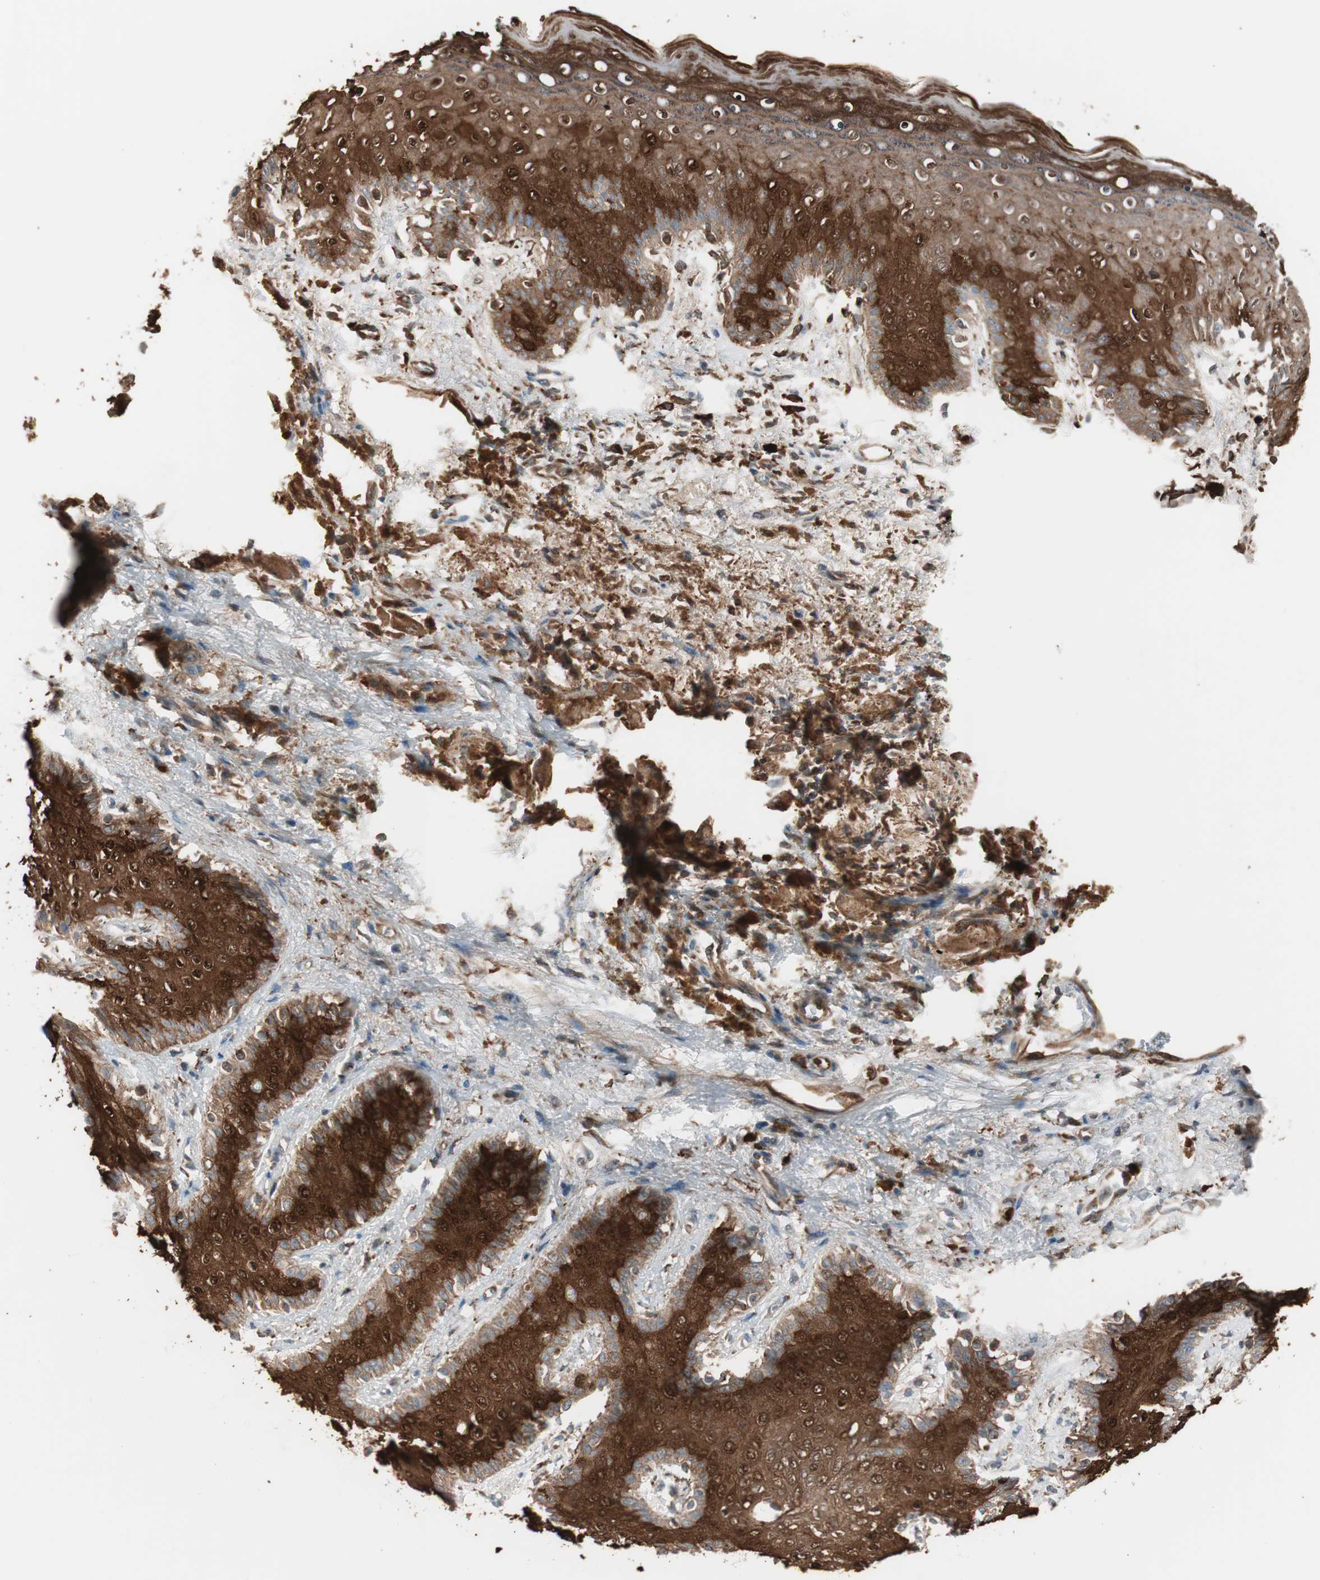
{"staining": {"intensity": "strong", "quantity": ">75%", "location": "cytoplasmic/membranous,nuclear"}, "tissue": "skin", "cell_type": "Epidermal cells", "image_type": "normal", "snomed": [{"axis": "morphology", "description": "Normal tissue, NOS"}, {"axis": "topography", "description": "Anal"}], "caption": "Strong cytoplasmic/membranous,nuclear staining is seen in approximately >75% of epidermal cells in unremarkable skin.", "gene": "STAB1", "patient": {"sex": "female", "age": 46}}